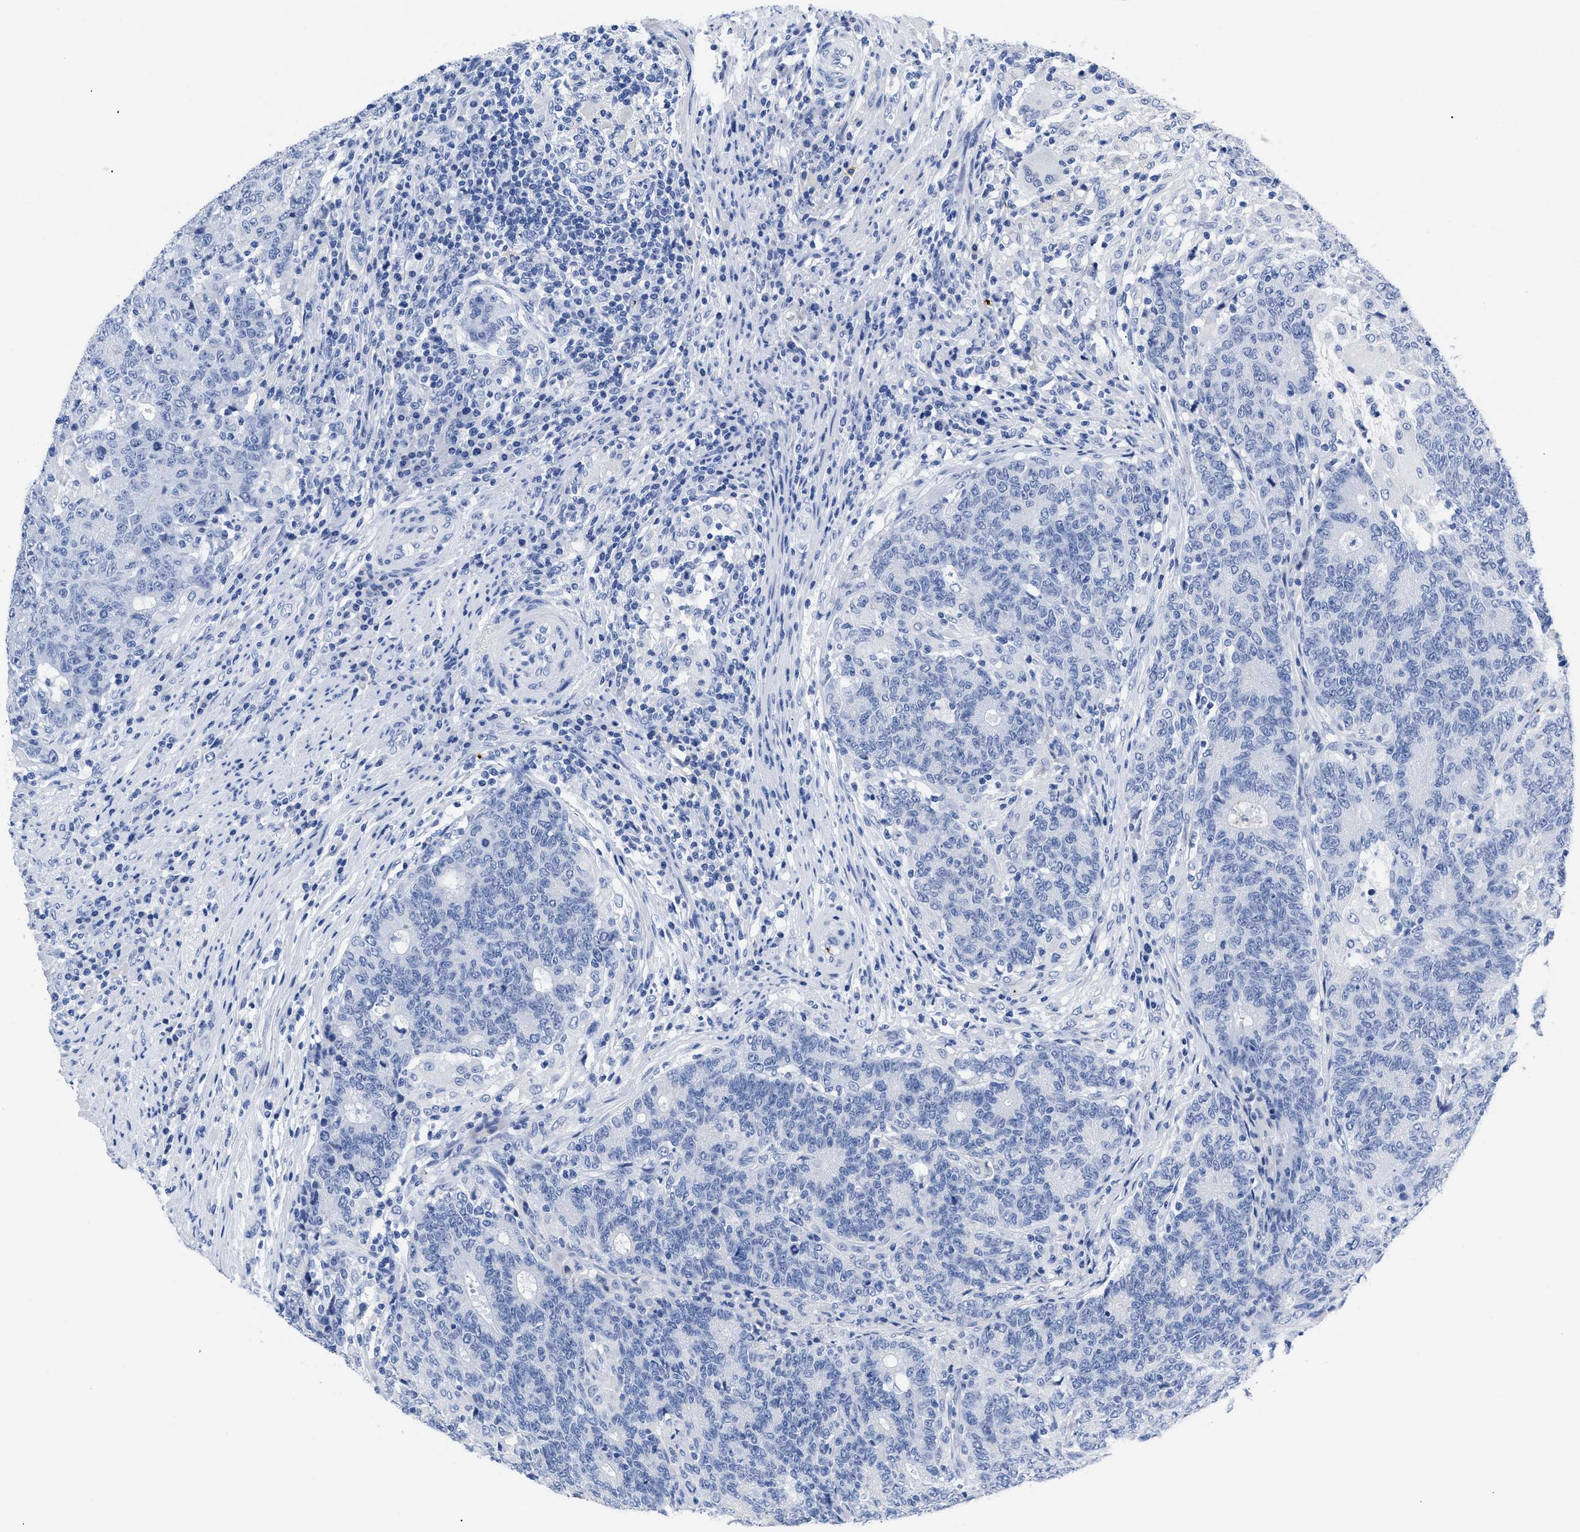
{"staining": {"intensity": "negative", "quantity": "none", "location": "none"}, "tissue": "colorectal cancer", "cell_type": "Tumor cells", "image_type": "cancer", "snomed": [{"axis": "morphology", "description": "Normal tissue, NOS"}, {"axis": "morphology", "description": "Adenocarcinoma, NOS"}, {"axis": "topography", "description": "Colon"}], "caption": "Colorectal cancer (adenocarcinoma) stained for a protein using immunohistochemistry (IHC) exhibits no positivity tumor cells.", "gene": "TREML1", "patient": {"sex": "female", "age": 75}}